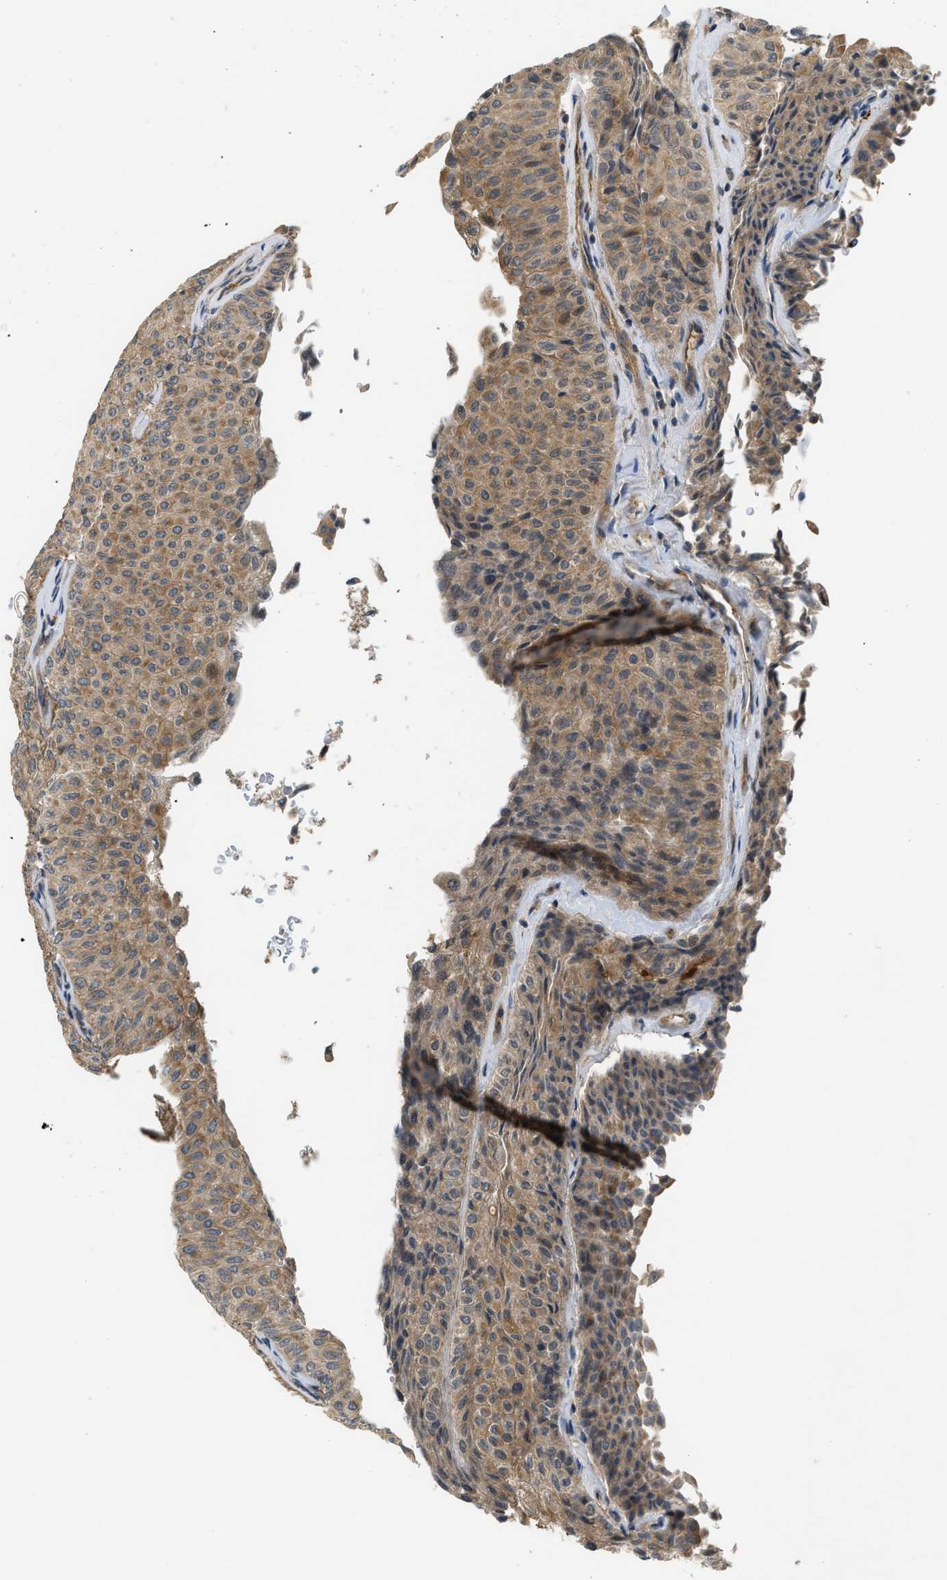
{"staining": {"intensity": "moderate", "quantity": ">75%", "location": "cytoplasmic/membranous"}, "tissue": "urothelial cancer", "cell_type": "Tumor cells", "image_type": "cancer", "snomed": [{"axis": "morphology", "description": "Urothelial carcinoma, Low grade"}, {"axis": "topography", "description": "Urinary bladder"}], "caption": "IHC photomicrograph of neoplastic tissue: human low-grade urothelial carcinoma stained using IHC shows medium levels of moderate protein expression localized specifically in the cytoplasmic/membranous of tumor cells, appearing as a cytoplasmic/membranous brown color.", "gene": "ADCY8", "patient": {"sex": "male", "age": 78}}